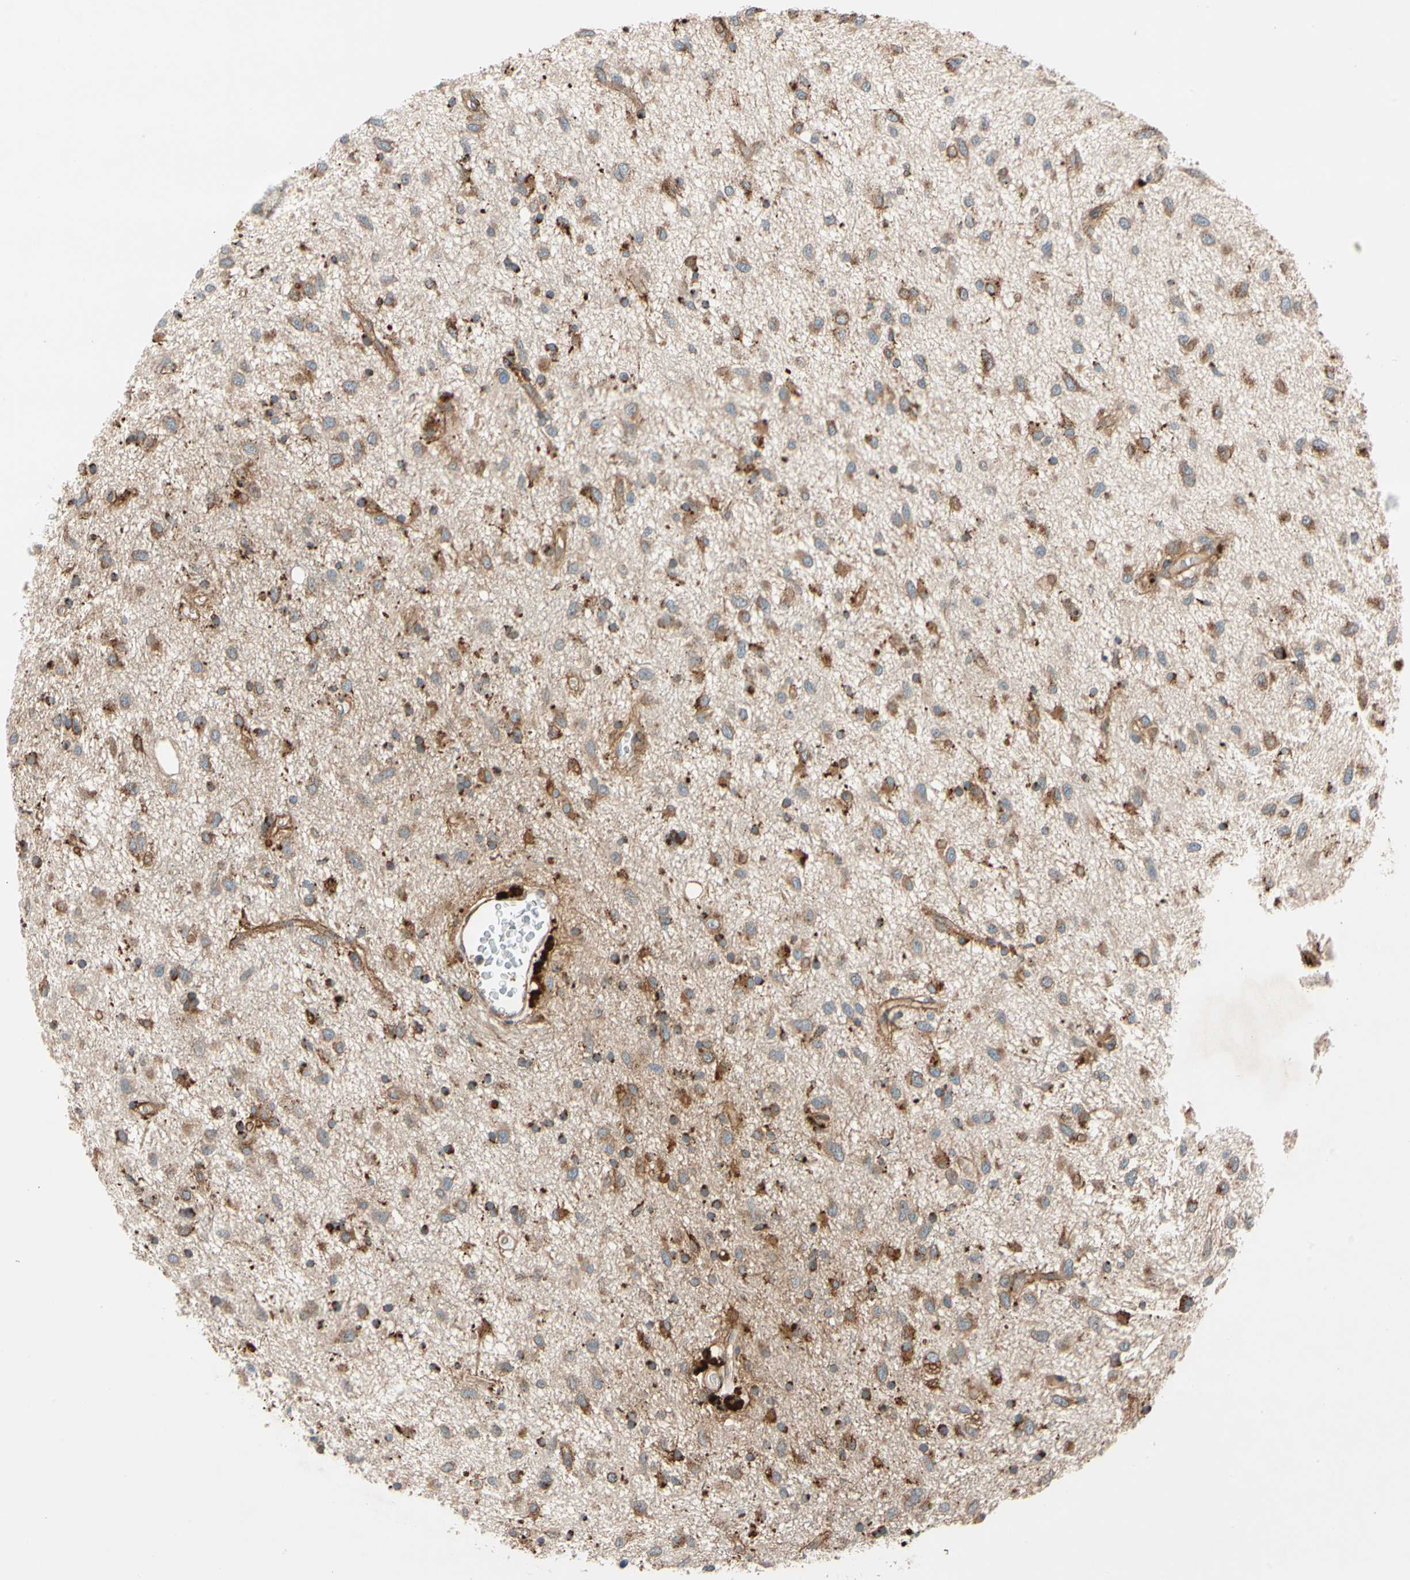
{"staining": {"intensity": "moderate", "quantity": ">75%", "location": "cytoplasmic/membranous"}, "tissue": "glioma", "cell_type": "Tumor cells", "image_type": "cancer", "snomed": [{"axis": "morphology", "description": "Glioma, malignant, Low grade"}, {"axis": "topography", "description": "Brain"}], "caption": "This micrograph demonstrates immunohistochemistry (IHC) staining of malignant low-grade glioma, with medium moderate cytoplasmic/membranous staining in approximately >75% of tumor cells.", "gene": "PHYH", "patient": {"sex": "male", "age": 77}}